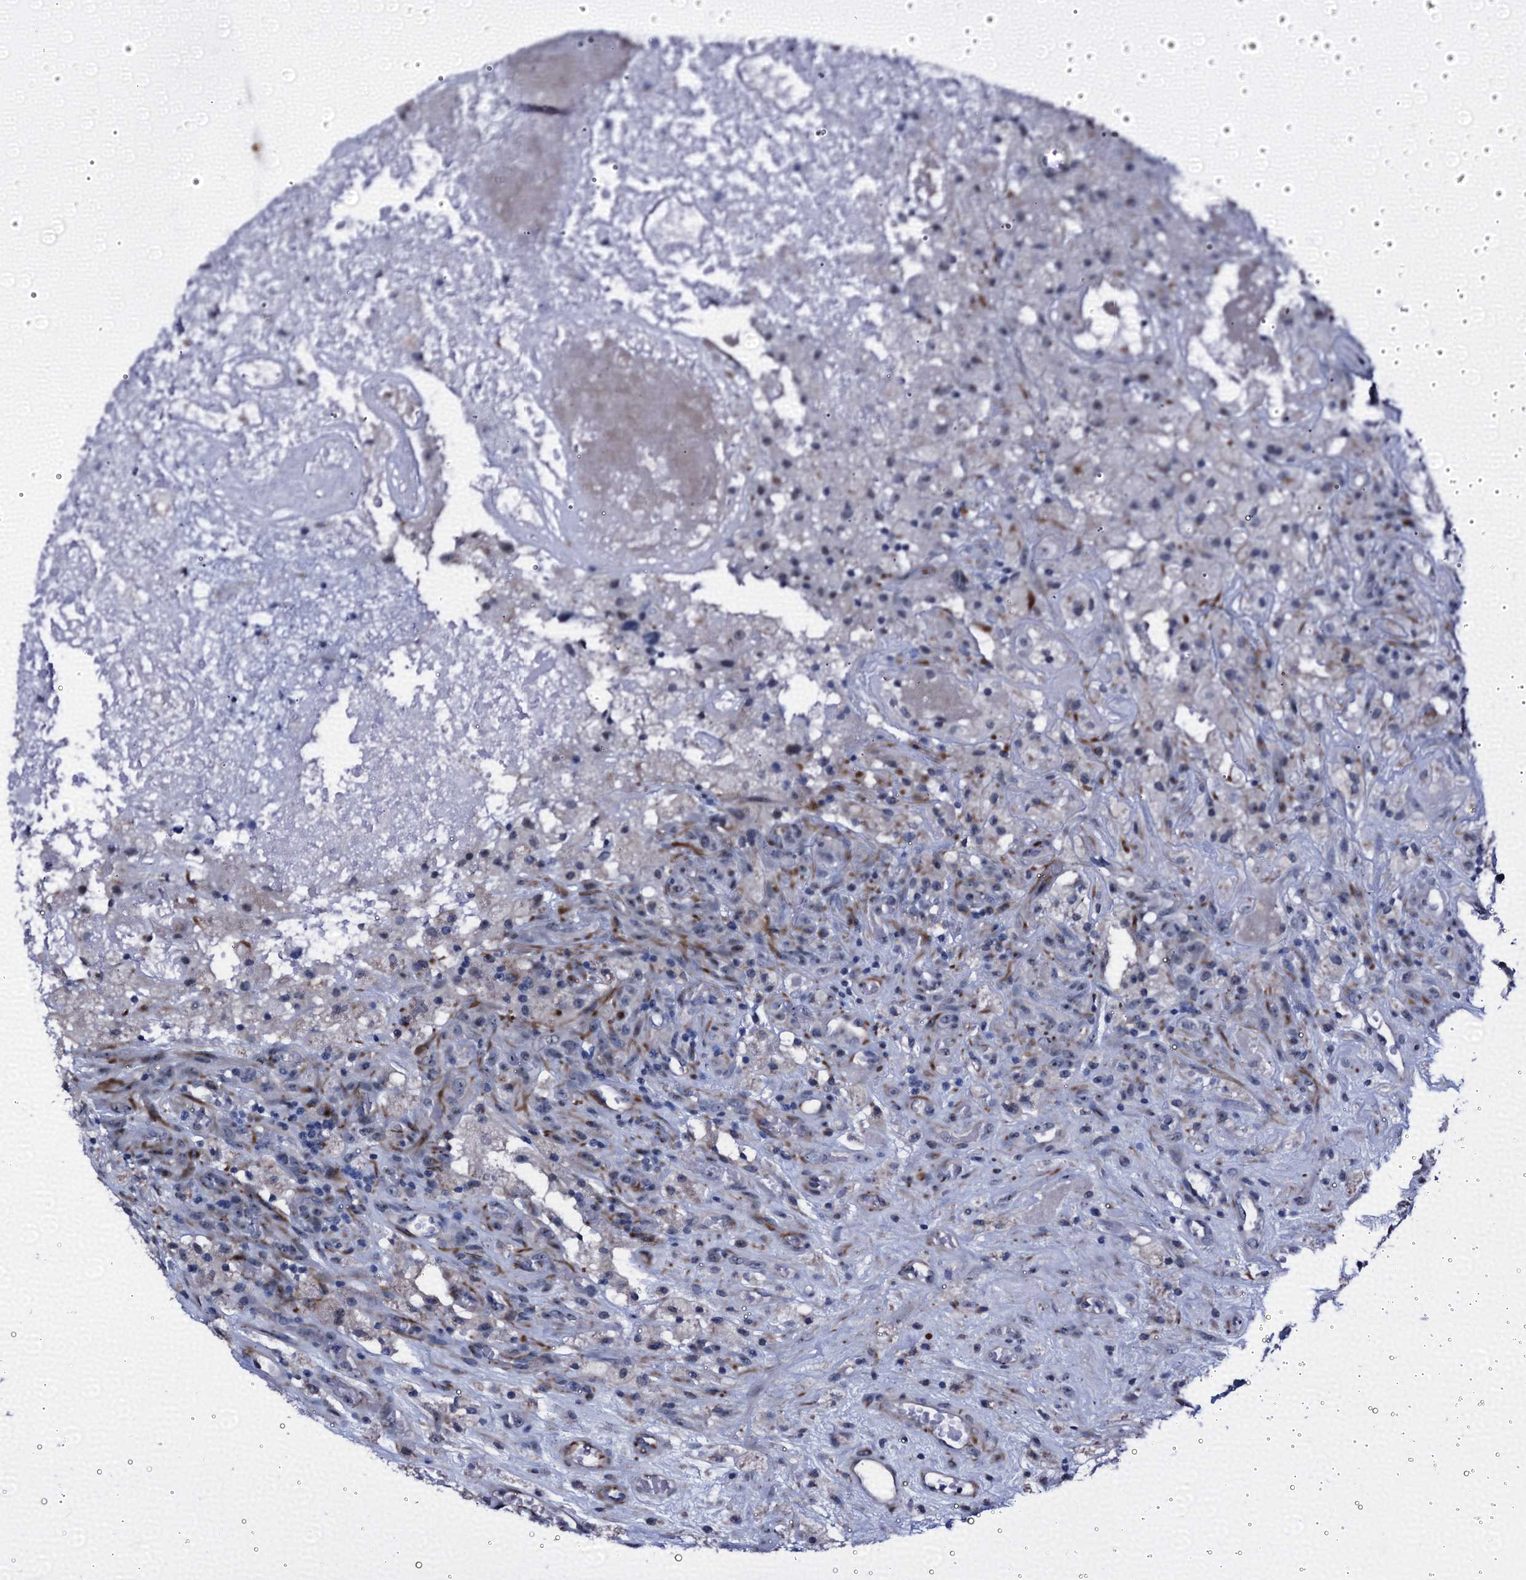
{"staining": {"intensity": "weak", "quantity": "25%-75%", "location": "nuclear"}, "tissue": "glioma", "cell_type": "Tumor cells", "image_type": "cancer", "snomed": [{"axis": "morphology", "description": "Glioma, malignant, High grade"}, {"axis": "topography", "description": "Brain"}], "caption": "Brown immunohistochemical staining in human glioma demonstrates weak nuclear staining in approximately 25%-75% of tumor cells. The protein is stained brown, and the nuclei are stained in blue (DAB IHC with brightfield microscopy, high magnification).", "gene": "EMG1", "patient": {"sex": "male", "age": 76}}